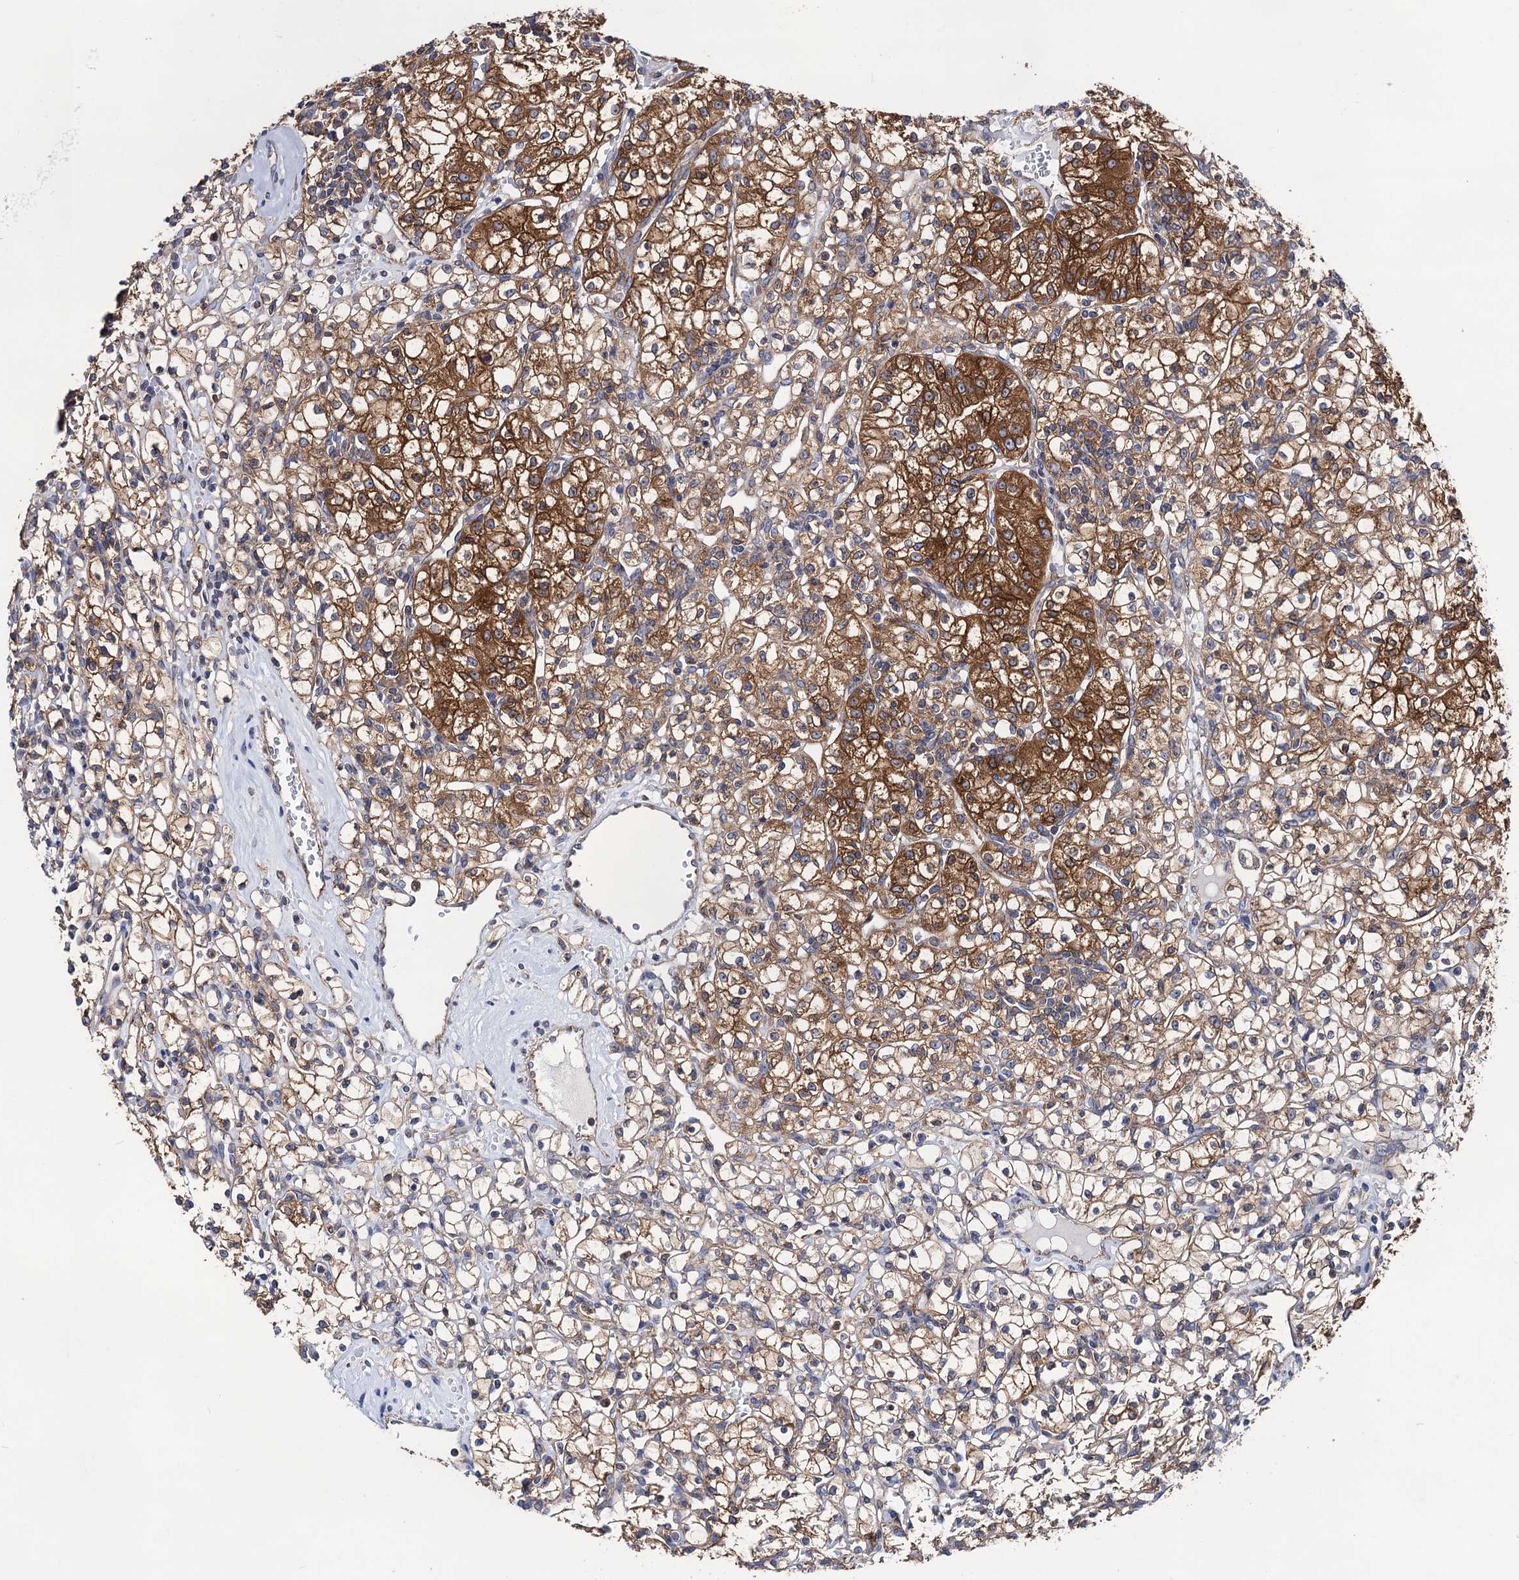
{"staining": {"intensity": "moderate", "quantity": "25%-75%", "location": "cytoplasmic/membranous"}, "tissue": "renal cancer", "cell_type": "Tumor cells", "image_type": "cancer", "snomed": [{"axis": "morphology", "description": "Adenocarcinoma, NOS"}, {"axis": "topography", "description": "Kidney"}], "caption": "Tumor cells reveal medium levels of moderate cytoplasmic/membranous expression in about 25%-75% of cells in renal cancer (adenocarcinoma).", "gene": "DYDC1", "patient": {"sex": "female", "age": 59}}